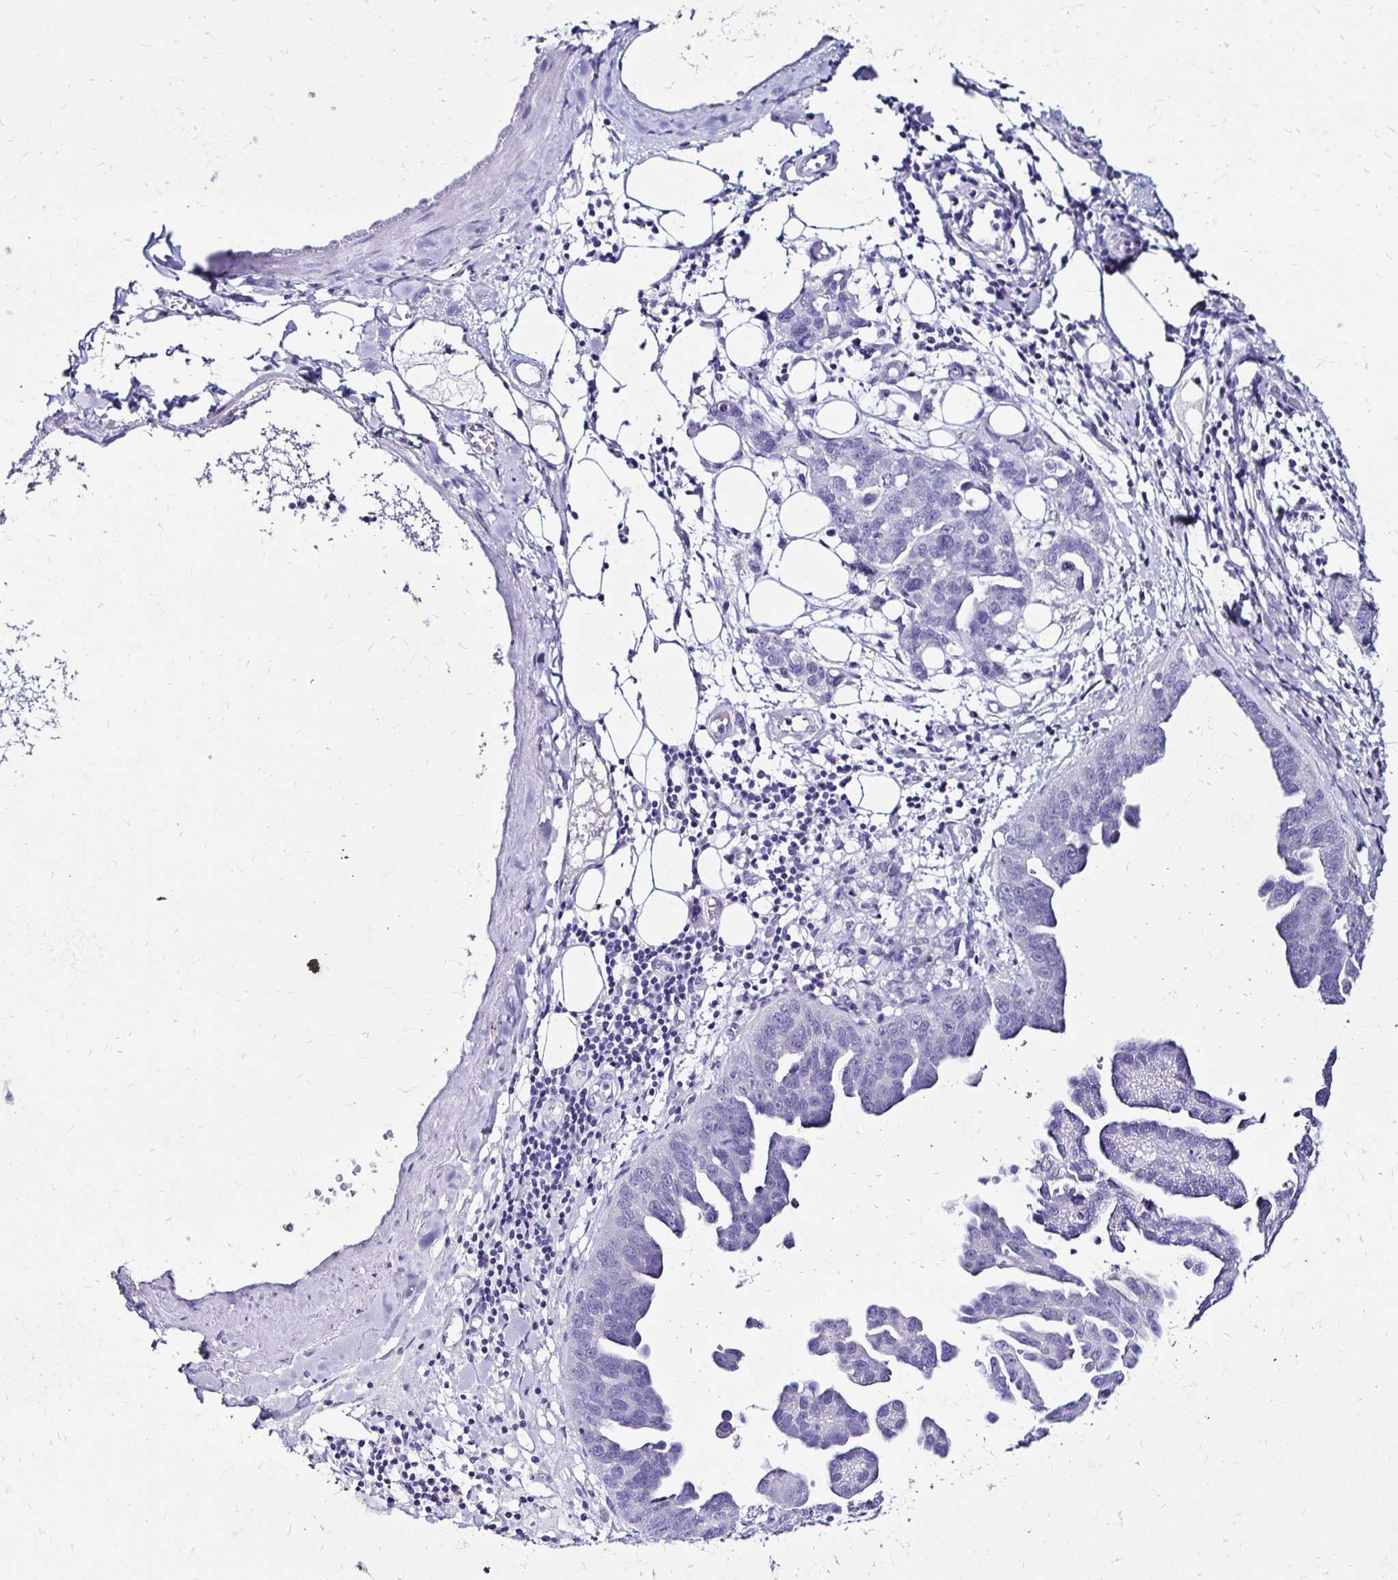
{"staining": {"intensity": "negative", "quantity": "none", "location": "none"}, "tissue": "ovarian cancer", "cell_type": "Tumor cells", "image_type": "cancer", "snomed": [{"axis": "morphology", "description": "Cystadenocarcinoma, serous, NOS"}, {"axis": "topography", "description": "Ovary"}], "caption": "The photomicrograph displays no staining of tumor cells in serous cystadenocarcinoma (ovarian).", "gene": "KCNT1", "patient": {"sex": "female", "age": 75}}